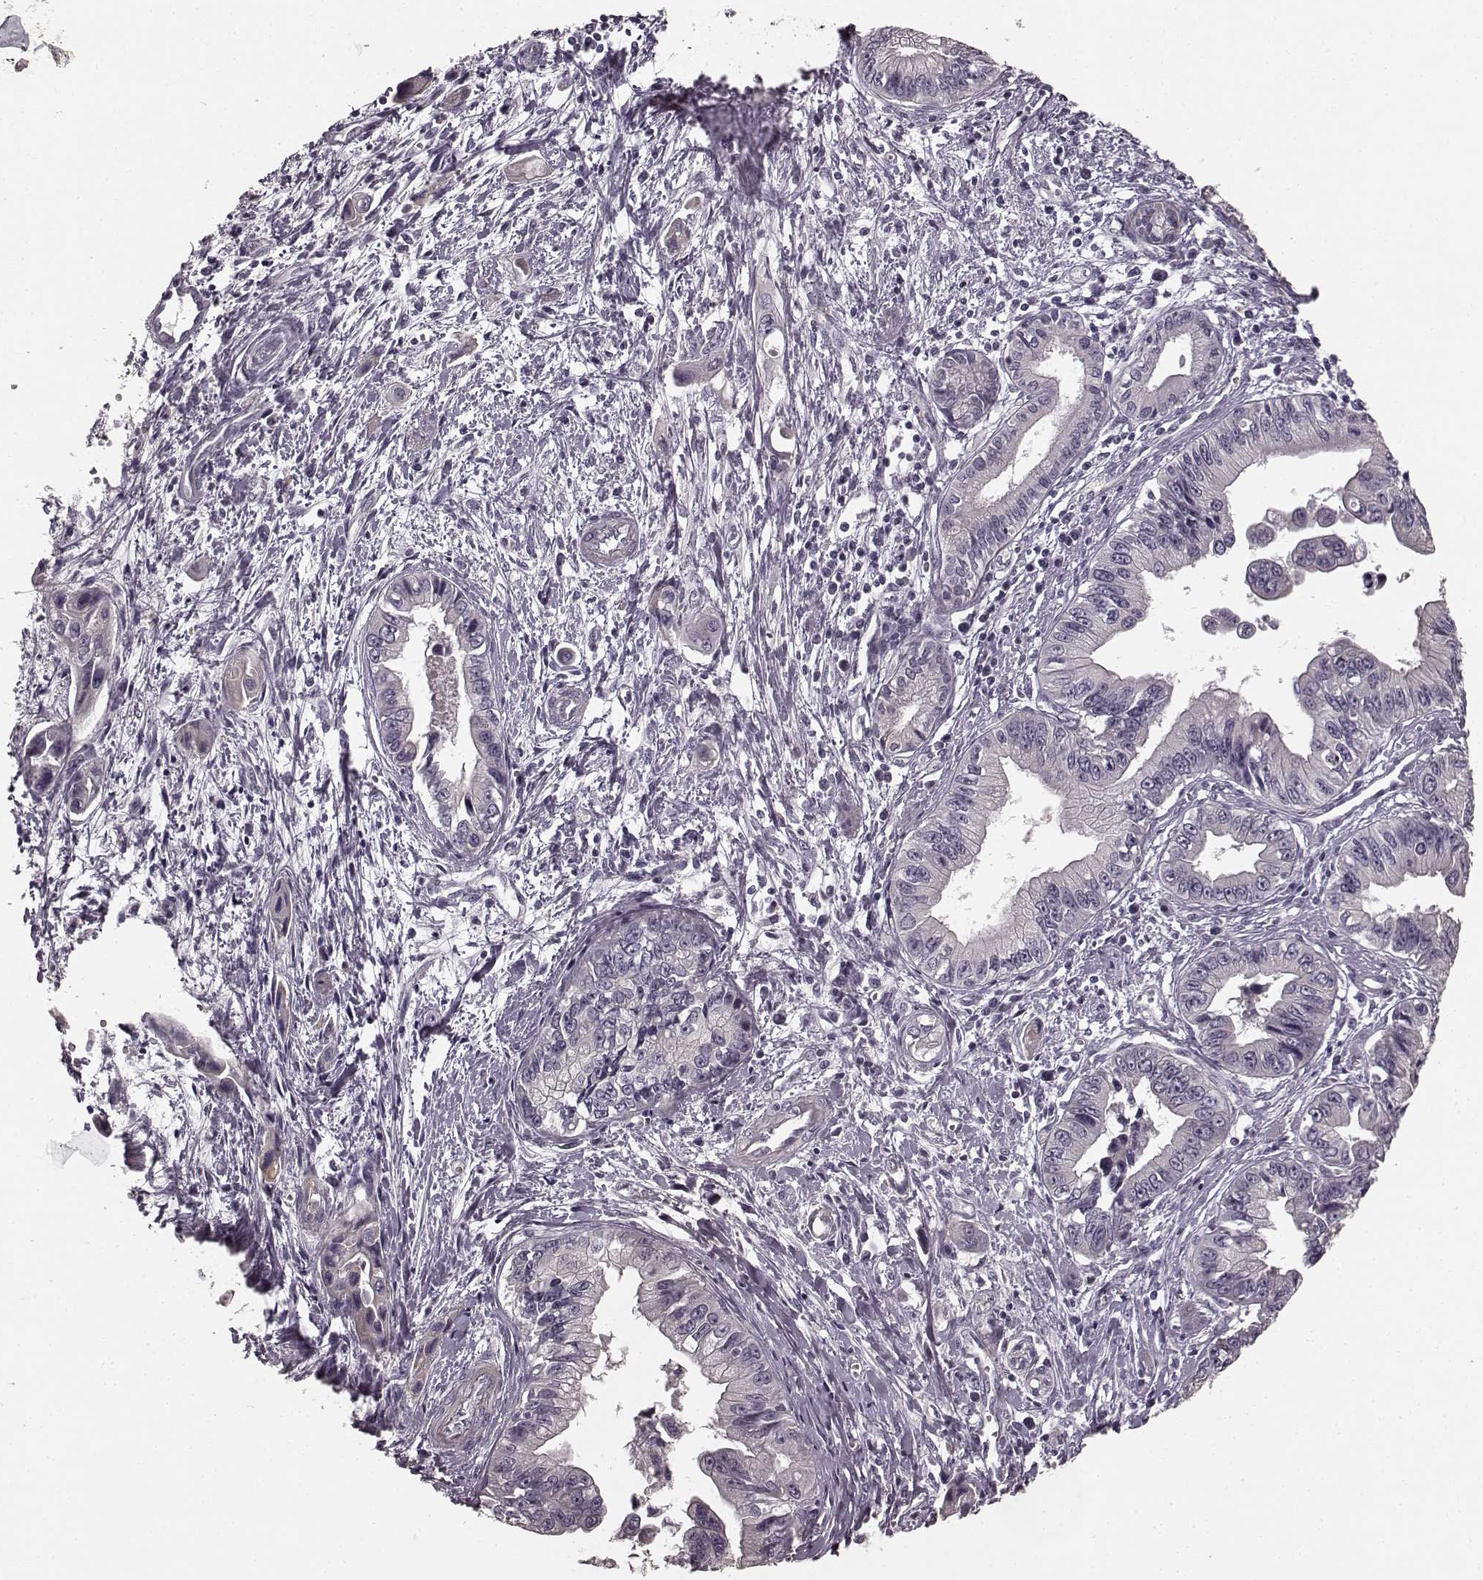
{"staining": {"intensity": "negative", "quantity": "none", "location": "none"}, "tissue": "pancreatic cancer", "cell_type": "Tumor cells", "image_type": "cancer", "snomed": [{"axis": "morphology", "description": "Adenocarcinoma, NOS"}, {"axis": "topography", "description": "Pancreas"}], "caption": "Tumor cells are negative for brown protein staining in pancreatic cancer. (Stains: DAB (3,3'-diaminobenzidine) IHC with hematoxylin counter stain, Microscopy: brightfield microscopy at high magnification).", "gene": "RIT2", "patient": {"sex": "male", "age": 60}}